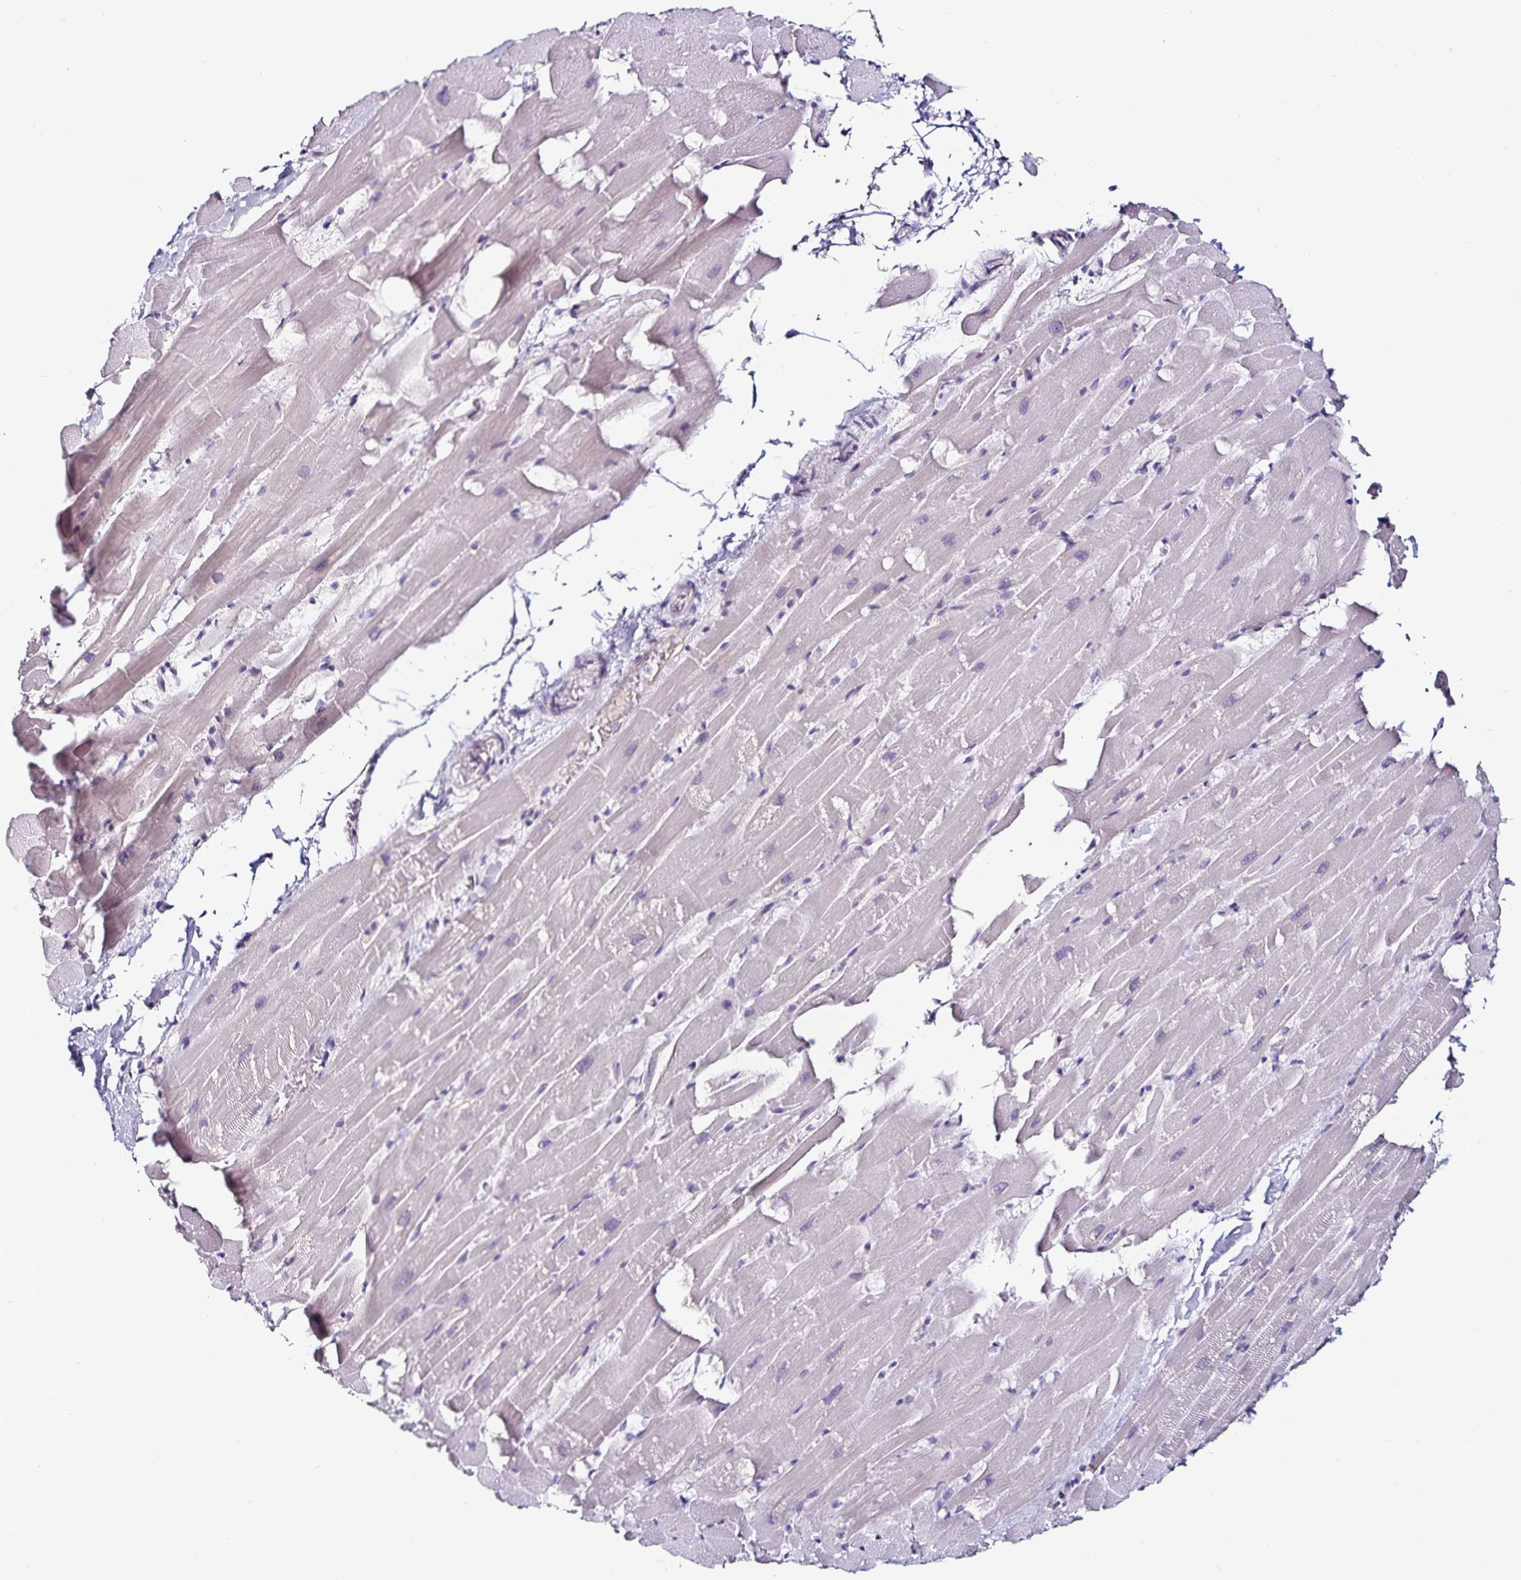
{"staining": {"intensity": "negative", "quantity": "none", "location": "none"}, "tissue": "heart muscle", "cell_type": "Cardiomyocytes", "image_type": "normal", "snomed": [{"axis": "morphology", "description": "Normal tissue, NOS"}, {"axis": "topography", "description": "Heart"}], "caption": "Immunohistochemistry of benign heart muscle reveals no expression in cardiomyocytes. Brightfield microscopy of immunohistochemistry (IHC) stained with DAB (3,3'-diaminobenzidine) (brown) and hematoxylin (blue), captured at high magnification.", "gene": "TSPAN7", "patient": {"sex": "male", "age": 37}}